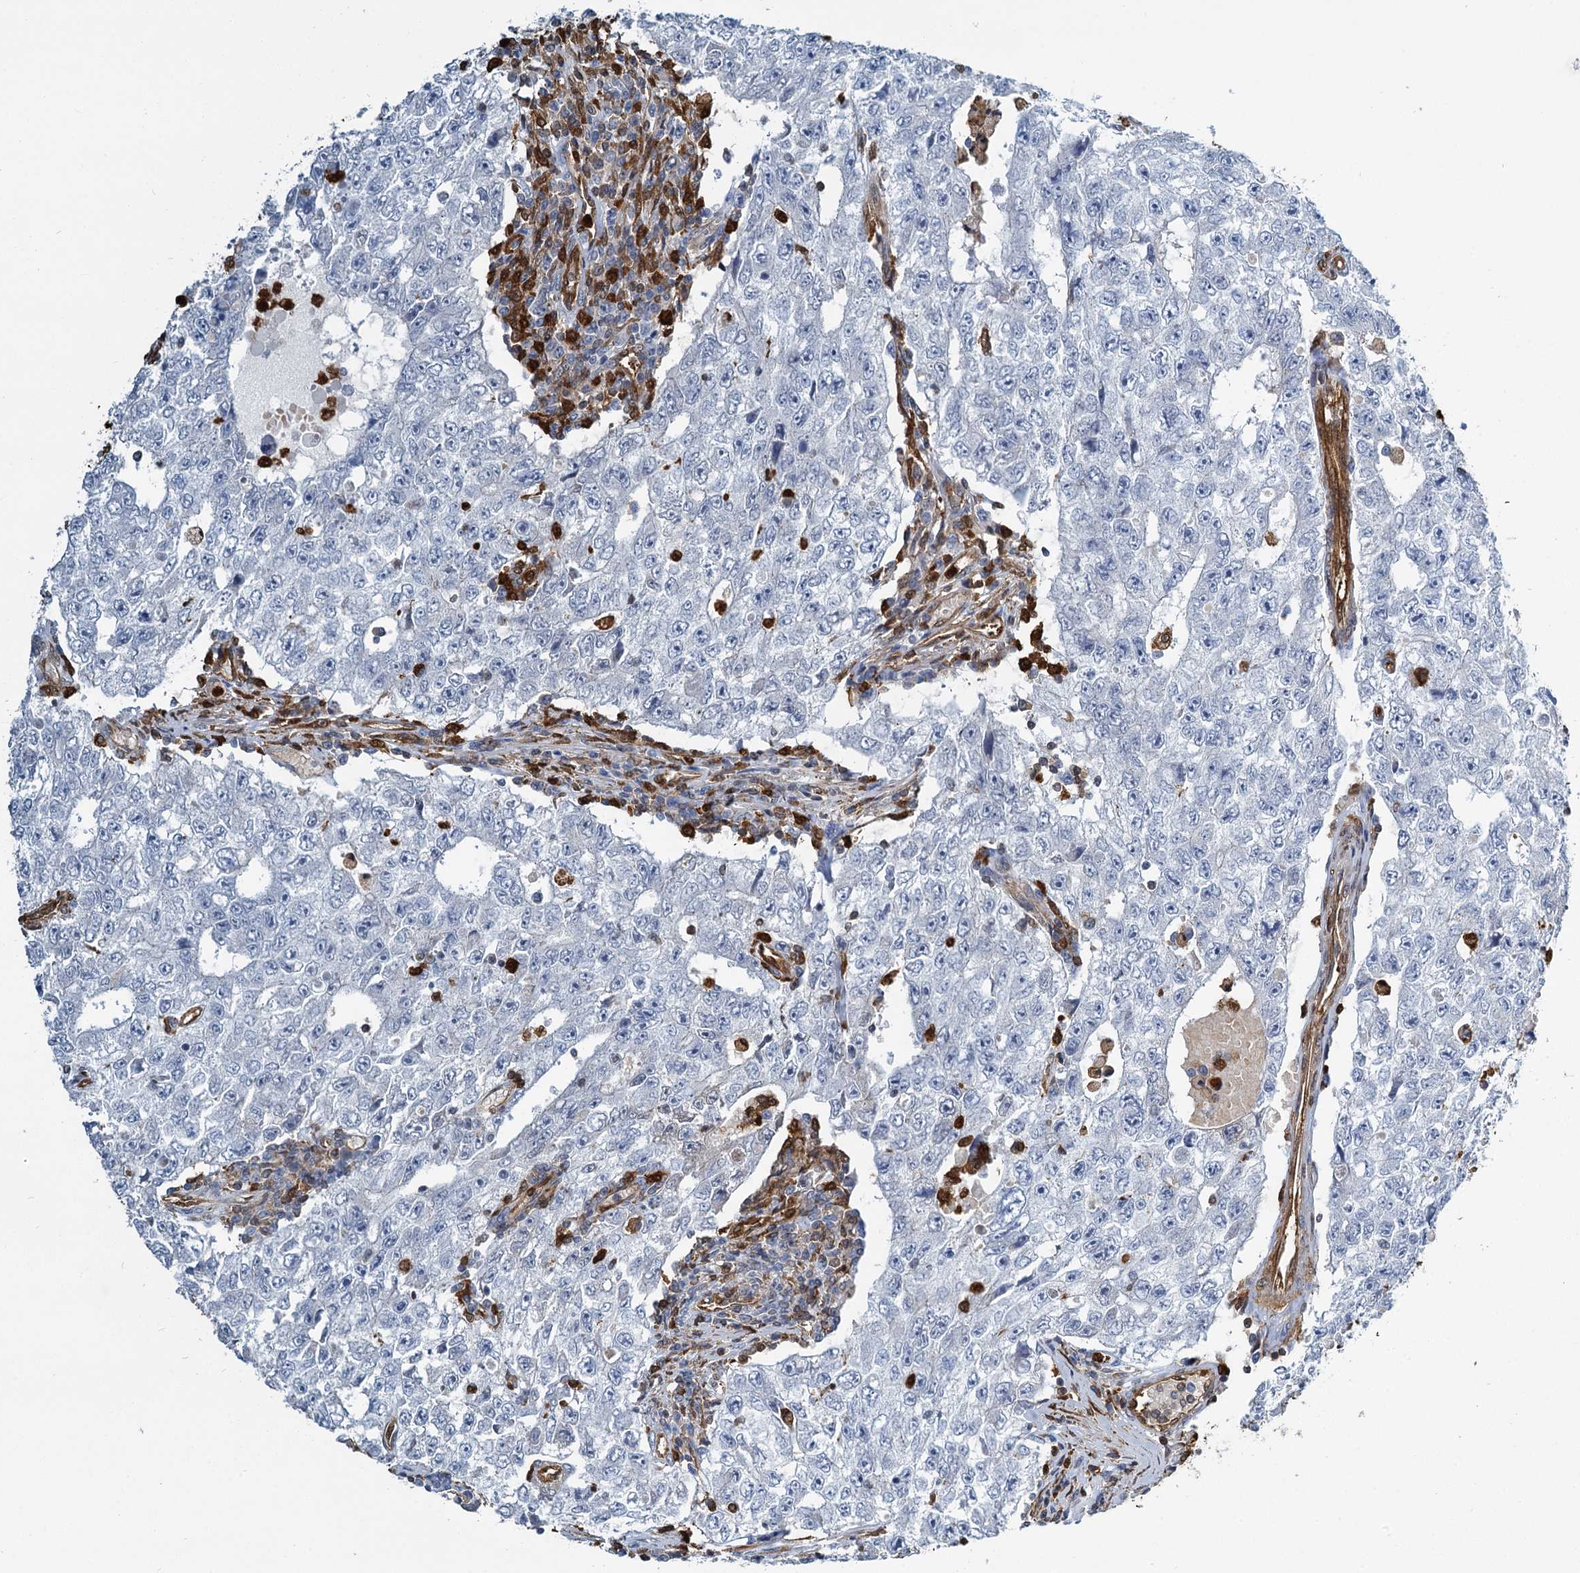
{"staining": {"intensity": "negative", "quantity": "none", "location": "none"}, "tissue": "testis cancer", "cell_type": "Tumor cells", "image_type": "cancer", "snomed": [{"axis": "morphology", "description": "Carcinoma, Embryonal, NOS"}, {"axis": "topography", "description": "Testis"}], "caption": "High magnification brightfield microscopy of testis cancer (embryonal carcinoma) stained with DAB (brown) and counterstained with hematoxylin (blue): tumor cells show no significant expression.", "gene": "S100A6", "patient": {"sex": "male", "age": 17}}